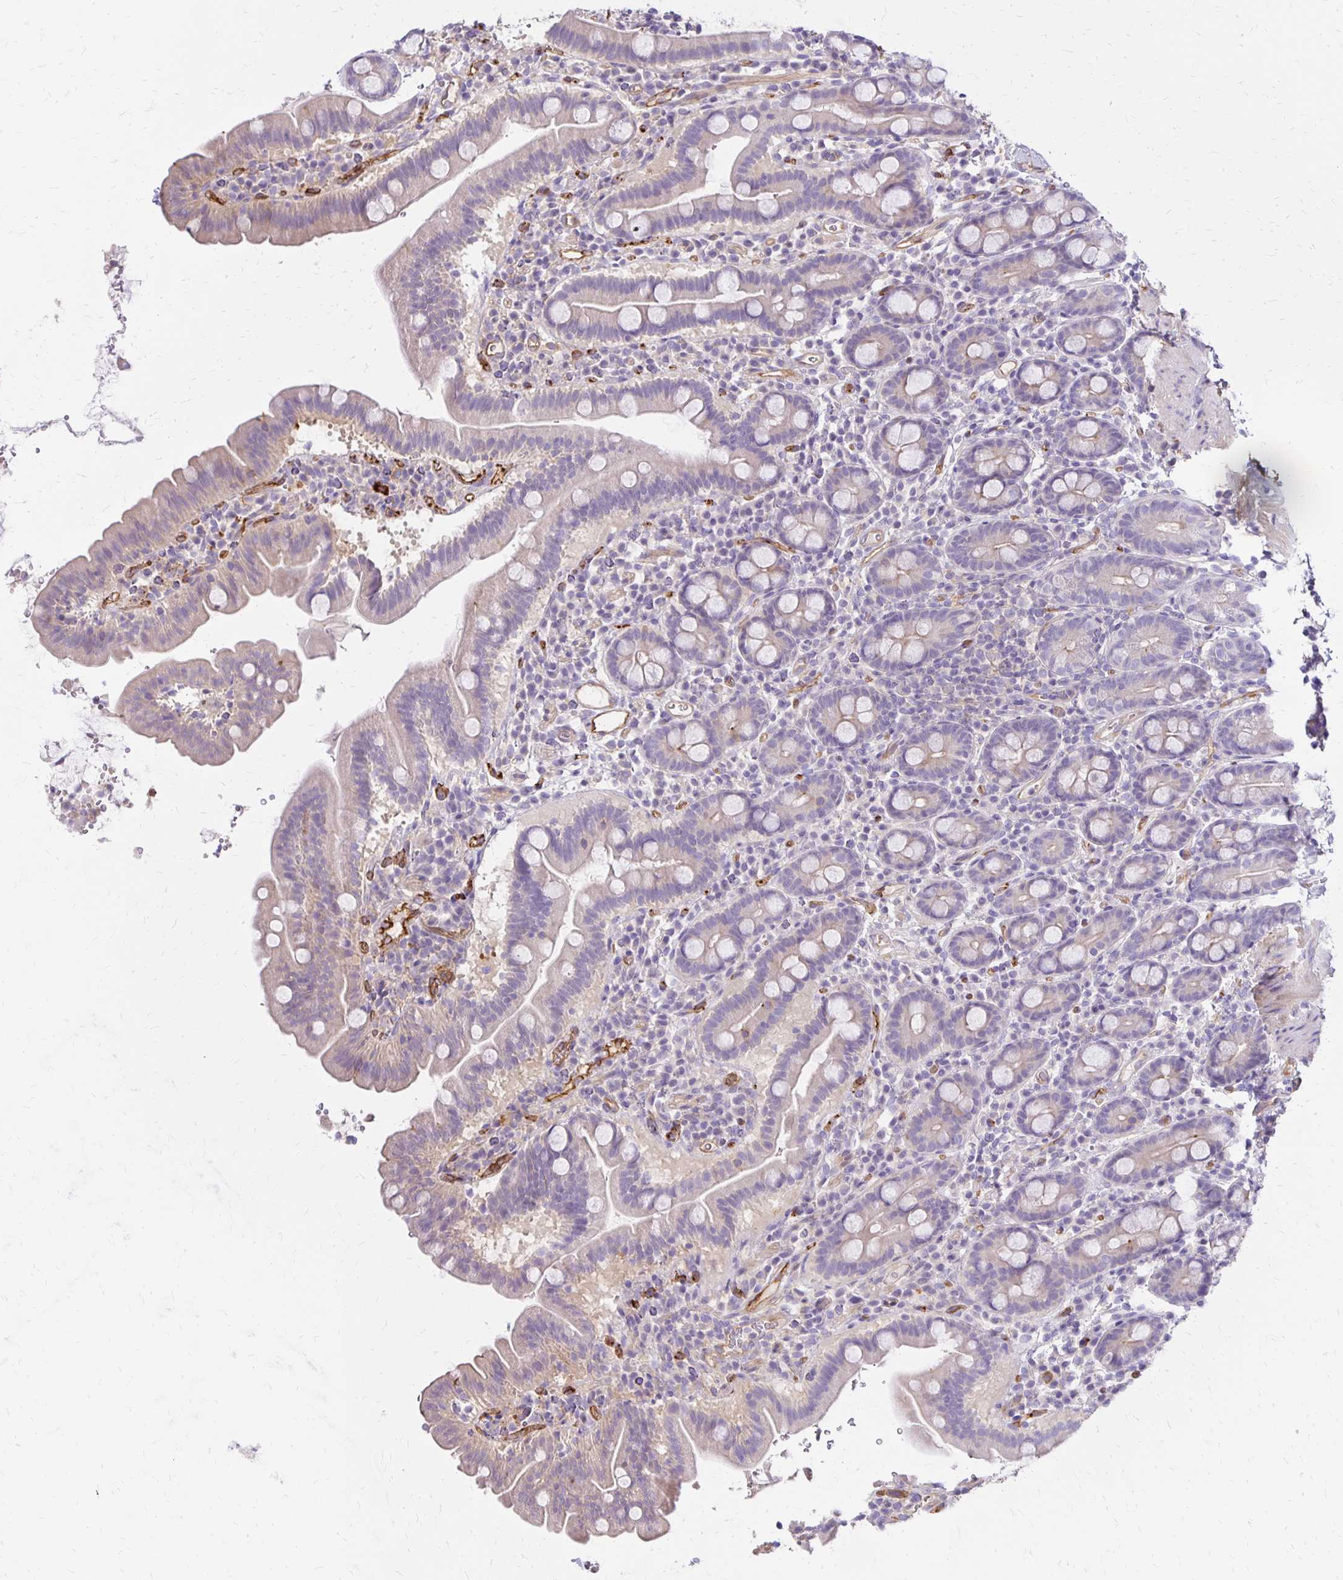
{"staining": {"intensity": "weak", "quantity": "<25%", "location": "cytoplasmic/membranous"}, "tissue": "small intestine", "cell_type": "Glandular cells", "image_type": "normal", "snomed": [{"axis": "morphology", "description": "Normal tissue, NOS"}, {"axis": "topography", "description": "Small intestine"}], "caption": "High power microscopy photomicrograph of an immunohistochemistry (IHC) micrograph of normal small intestine, revealing no significant positivity in glandular cells. (Stains: DAB immunohistochemistry (IHC) with hematoxylin counter stain, Microscopy: brightfield microscopy at high magnification).", "gene": "TTYH1", "patient": {"sex": "male", "age": 26}}